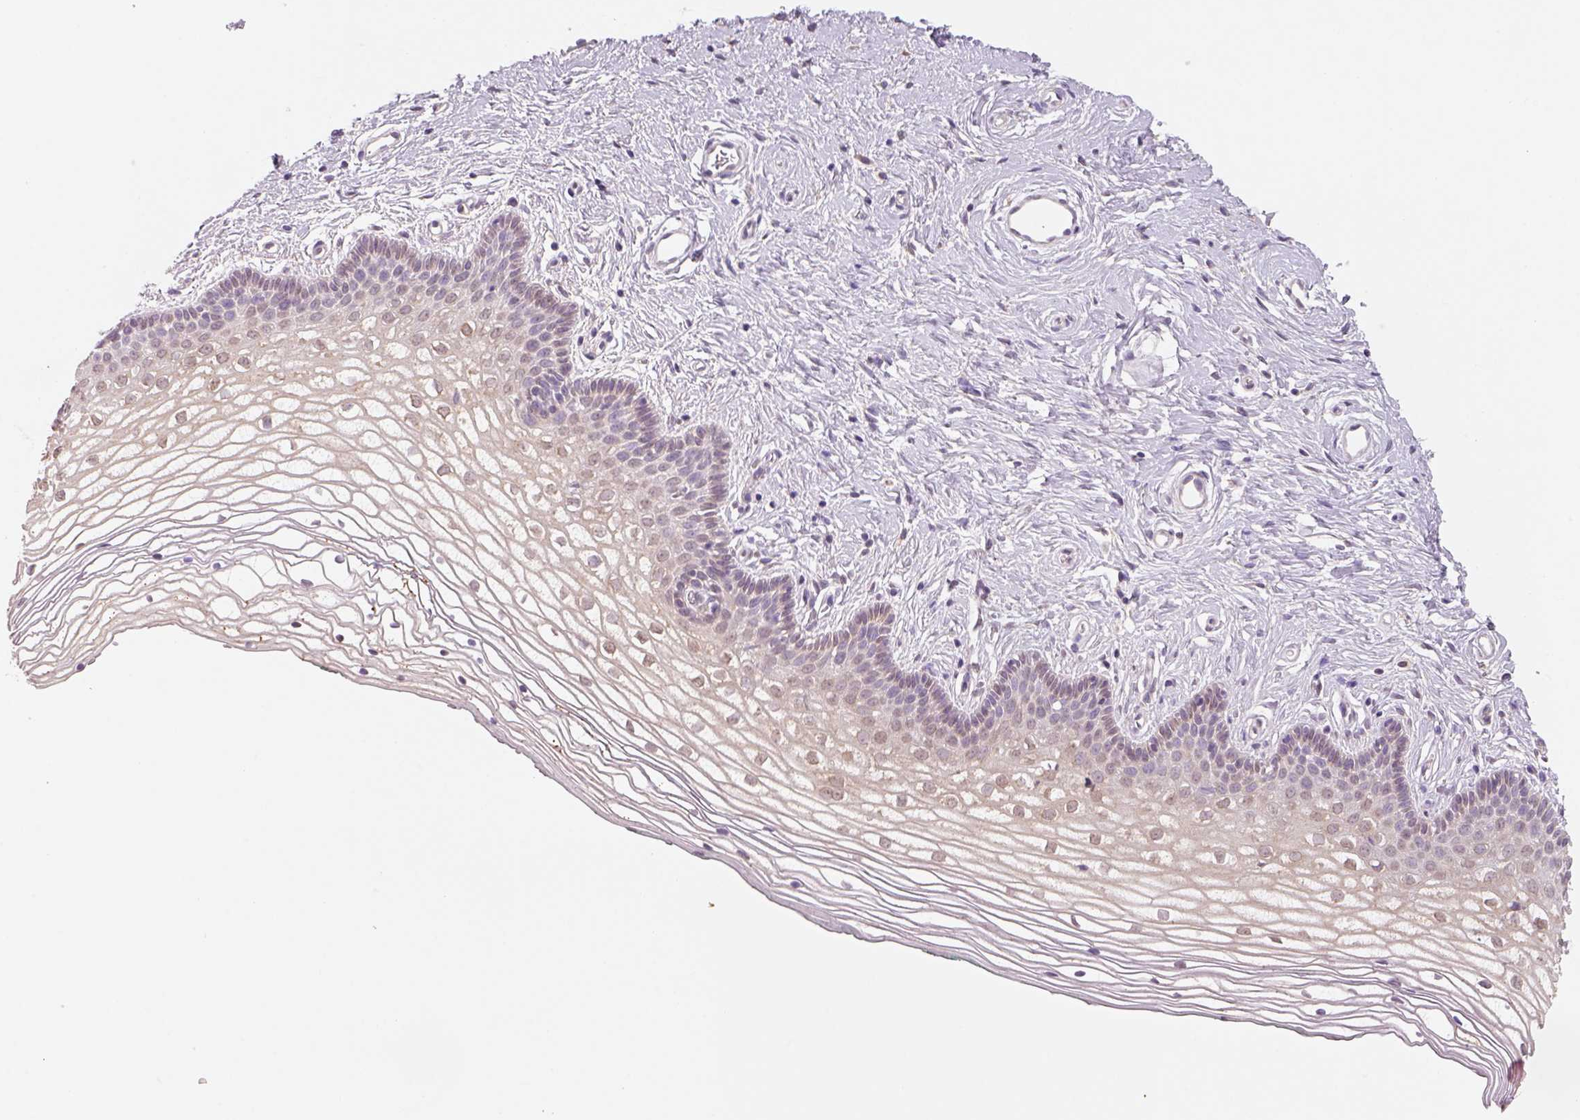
{"staining": {"intensity": "negative", "quantity": "none", "location": "none"}, "tissue": "vagina", "cell_type": "Squamous epithelial cells", "image_type": "normal", "snomed": [{"axis": "morphology", "description": "Normal tissue, NOS"}, {"axis": "topography", "description": "Vagina"}], "caption": "DAB immunohistochemical staining of normal human vagina reveals no significant expression in squamous epithelial cells.", "gene": "AP2B1", "patient": {"sex": "female", "age": 36}}